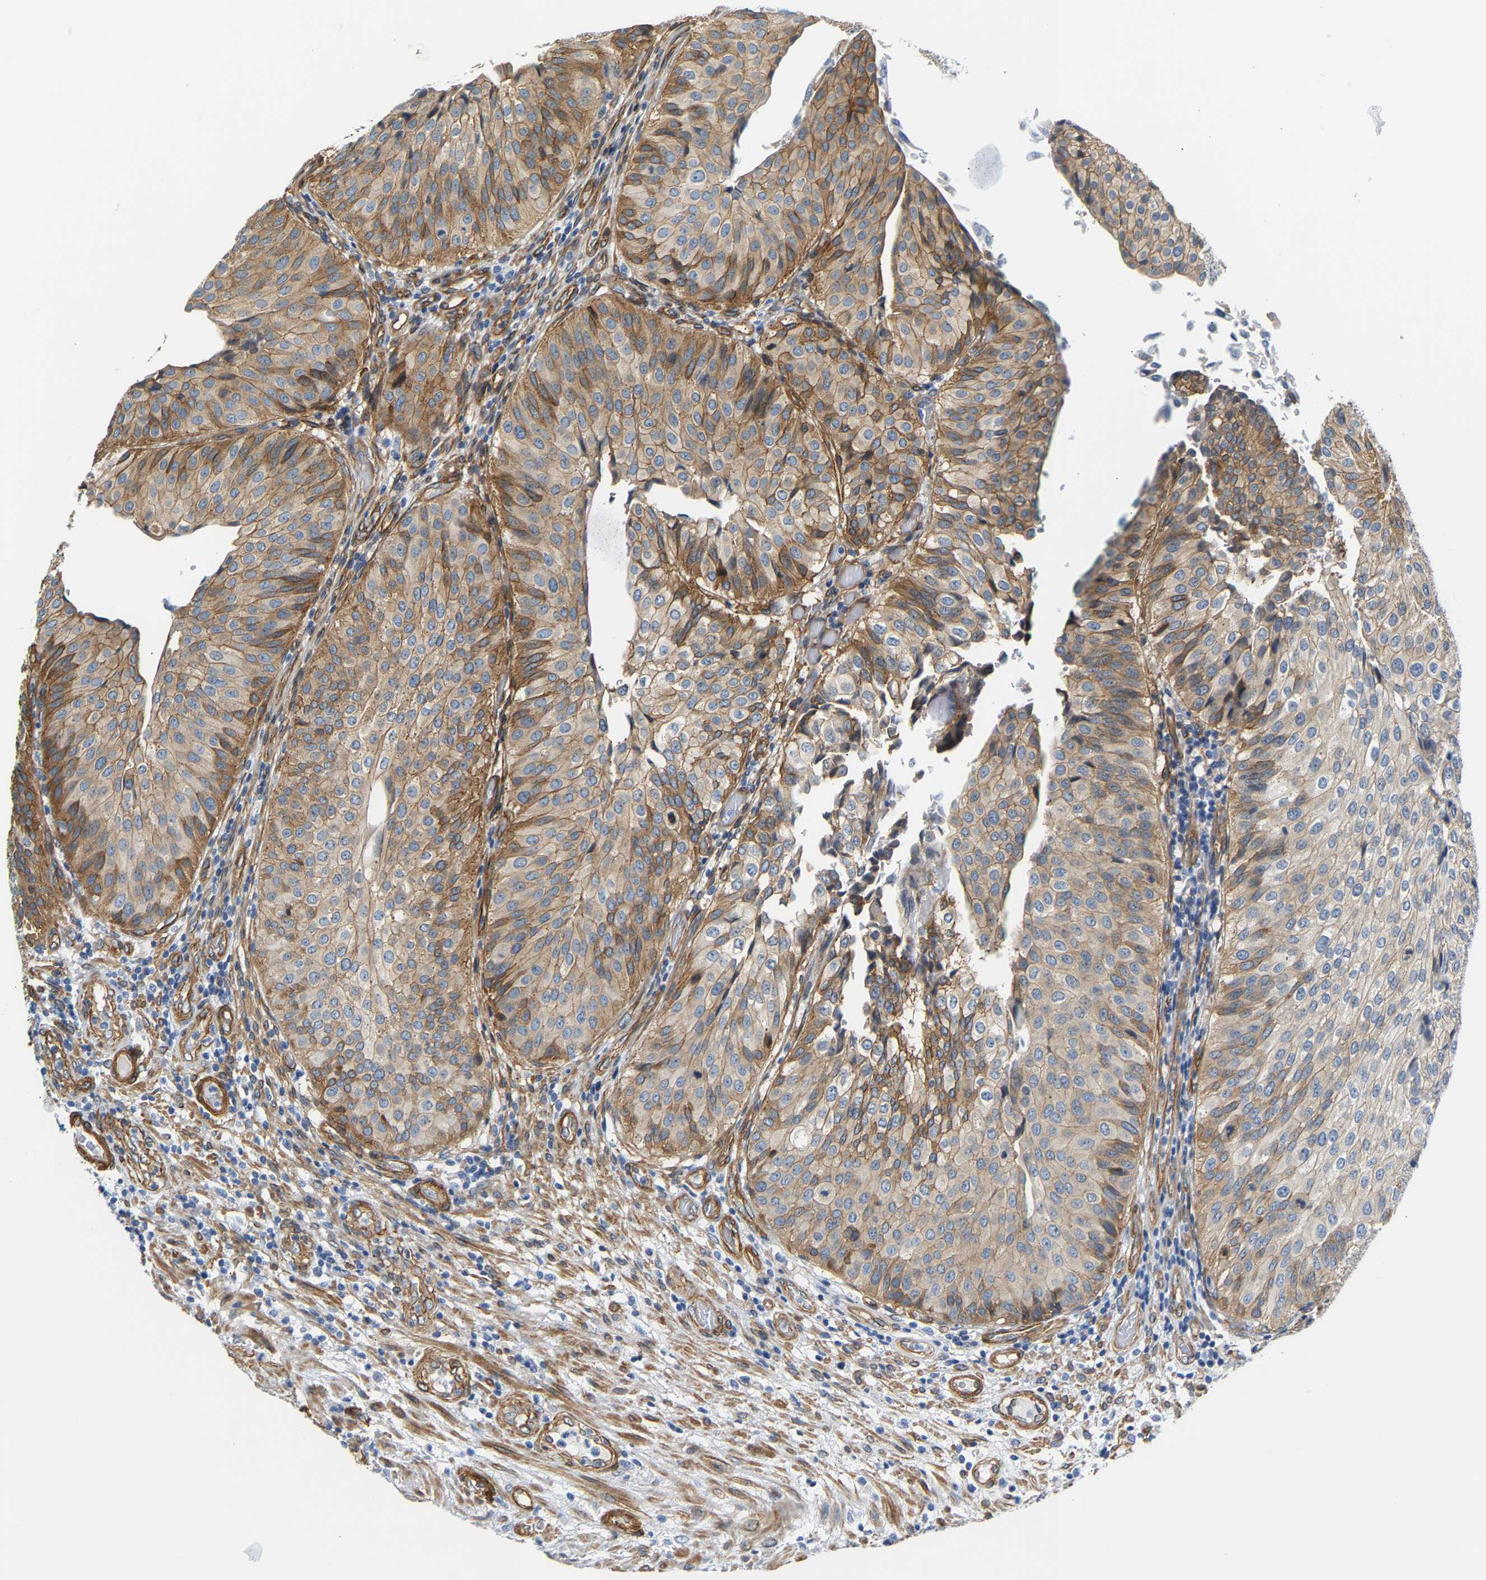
{"staining": {"intensity": "moderate", "quantity": "25%-75%", "location": "cytoplasmic/membranous"}, "tissue": "urothelial cancer", "cell_type": "Tumor cells", "image_type": "cancer", "snomed": [{"axis": "morphology", "description": "Urothelial carcinoma, Low grade"}, {"axis": "topography", "description": "Urinary bladder"}], "caption": "Tumor cells show medium levels of moderate cytoplasmic/membranous positivity in approximately 25%-75% of cells in human urothelial cancer.", "gene": "PAWR", "patient": {"sex": "male", "age": 67}}